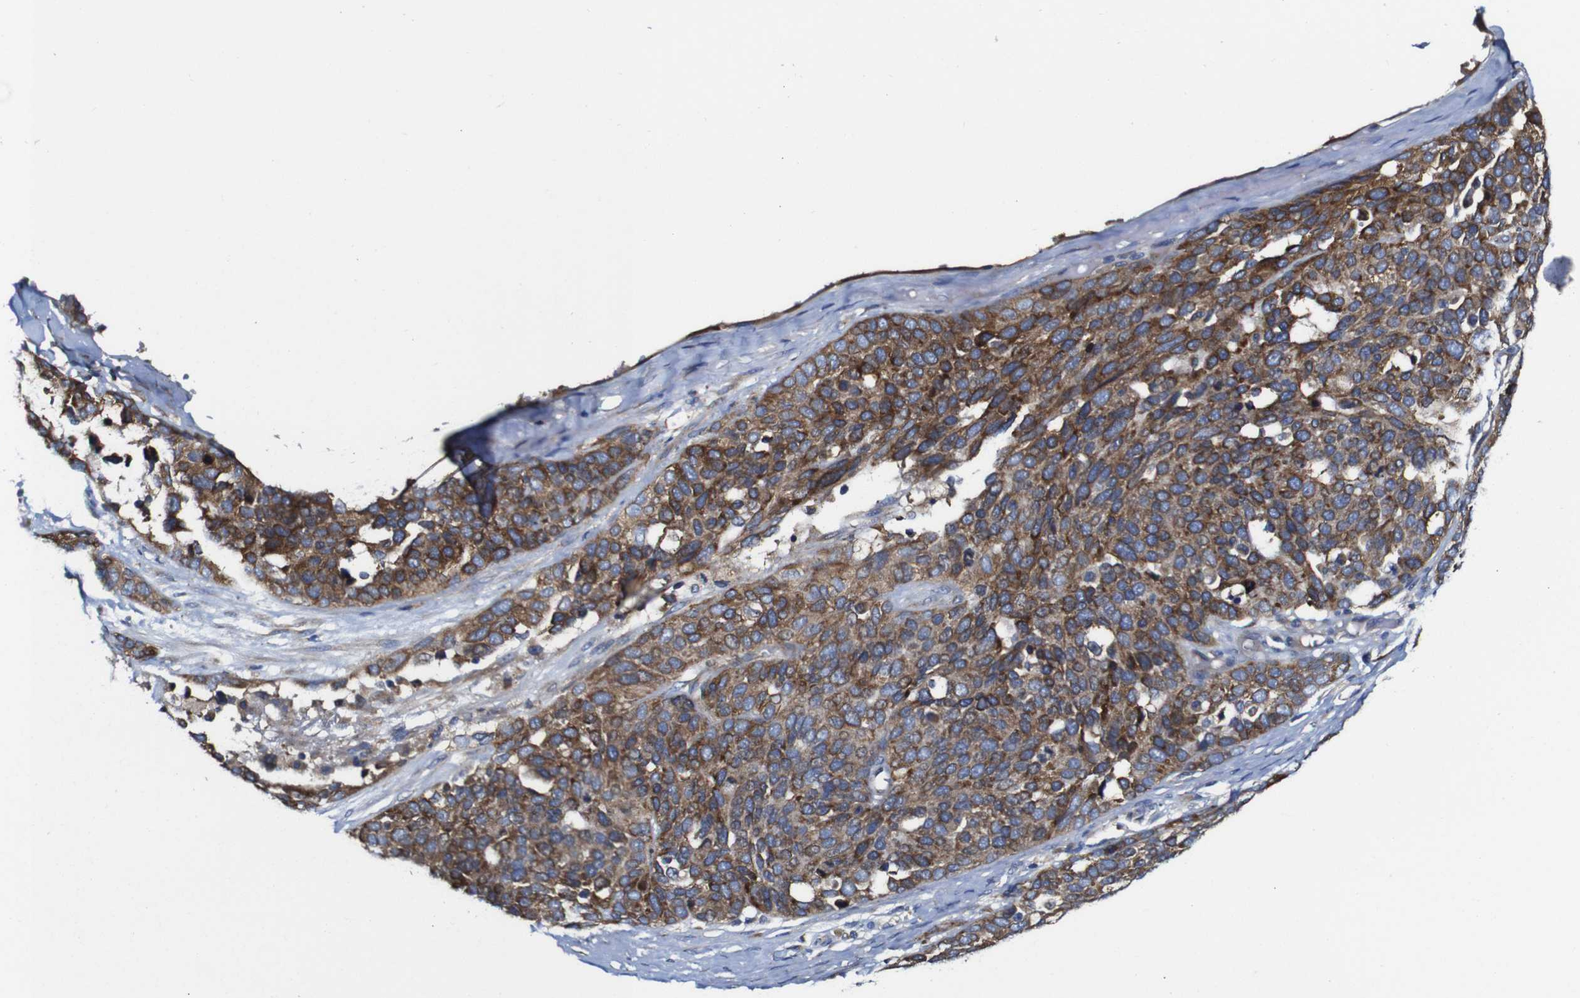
{"staining": {"intensity": "strong", "quantity": ">75%", "location": "cytoplasmic/membranous"}, "tissue": "ovarian cancer", "cell_type": "Tumor cells", "image_type": "cancer", "snomed": [{"axis": "morphology", "description": "Cystadenocarcinoma, serous, NOS"}, {"axis": "topography", "description": "Ovary"}], "caption": "A high-resolution photomicrograph shows immunohistochemistry staining of ovarian serous cystadenocarcinoma, which shows strong cytoplasmic/membranous expression in approximately >75% of tumor cells. (IHC, brightfield microscopy, high magnification).", "gene": "CLCC1", "patient": {"sex": "female", "age": 44}}